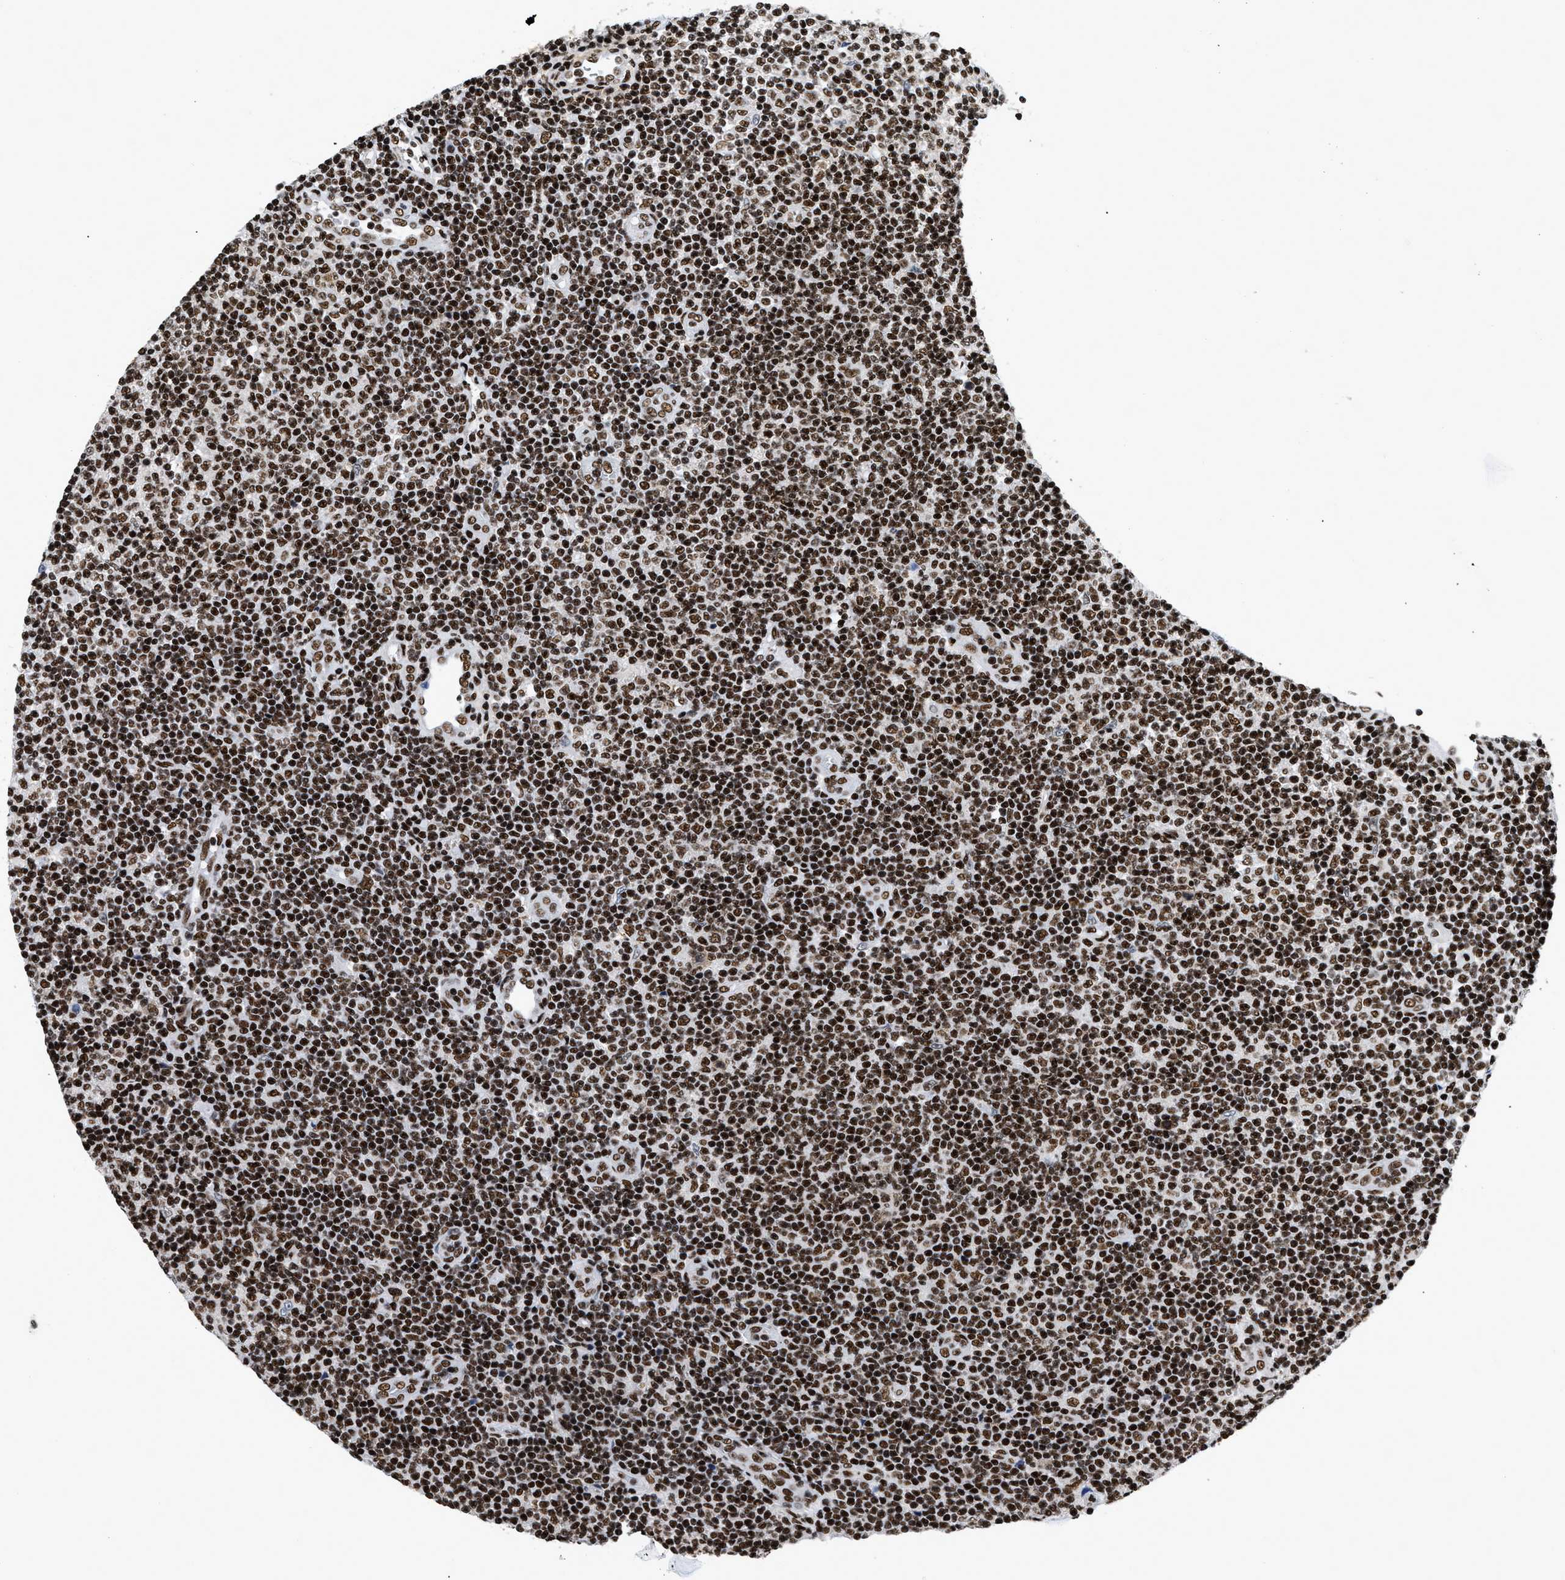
{"staining": {"intensity": "strong", "quantity": ">75%", "location": "nuclear"}, "tissue": "lymphoma", "cell_type": "Tumor cells", "image_type": "cancer", "snomed": [{"axis": "morphology", "description": "Malignant lymphoma, non-Hodgkin's type, Low grade"}, {"axis": "topography", "description": "Lymph node"}], "caption": "Brown immunohistochemical staining in human low-grade malignant lymphoma, non-Hodgkin's type reveals strong nuclear staining in about >75% of tumor cells. (brown staining indicates protein expression, while blue staining denotes nuclei).", "gene": "CREB1", "patient": {"sex": "male", "age": 83}}